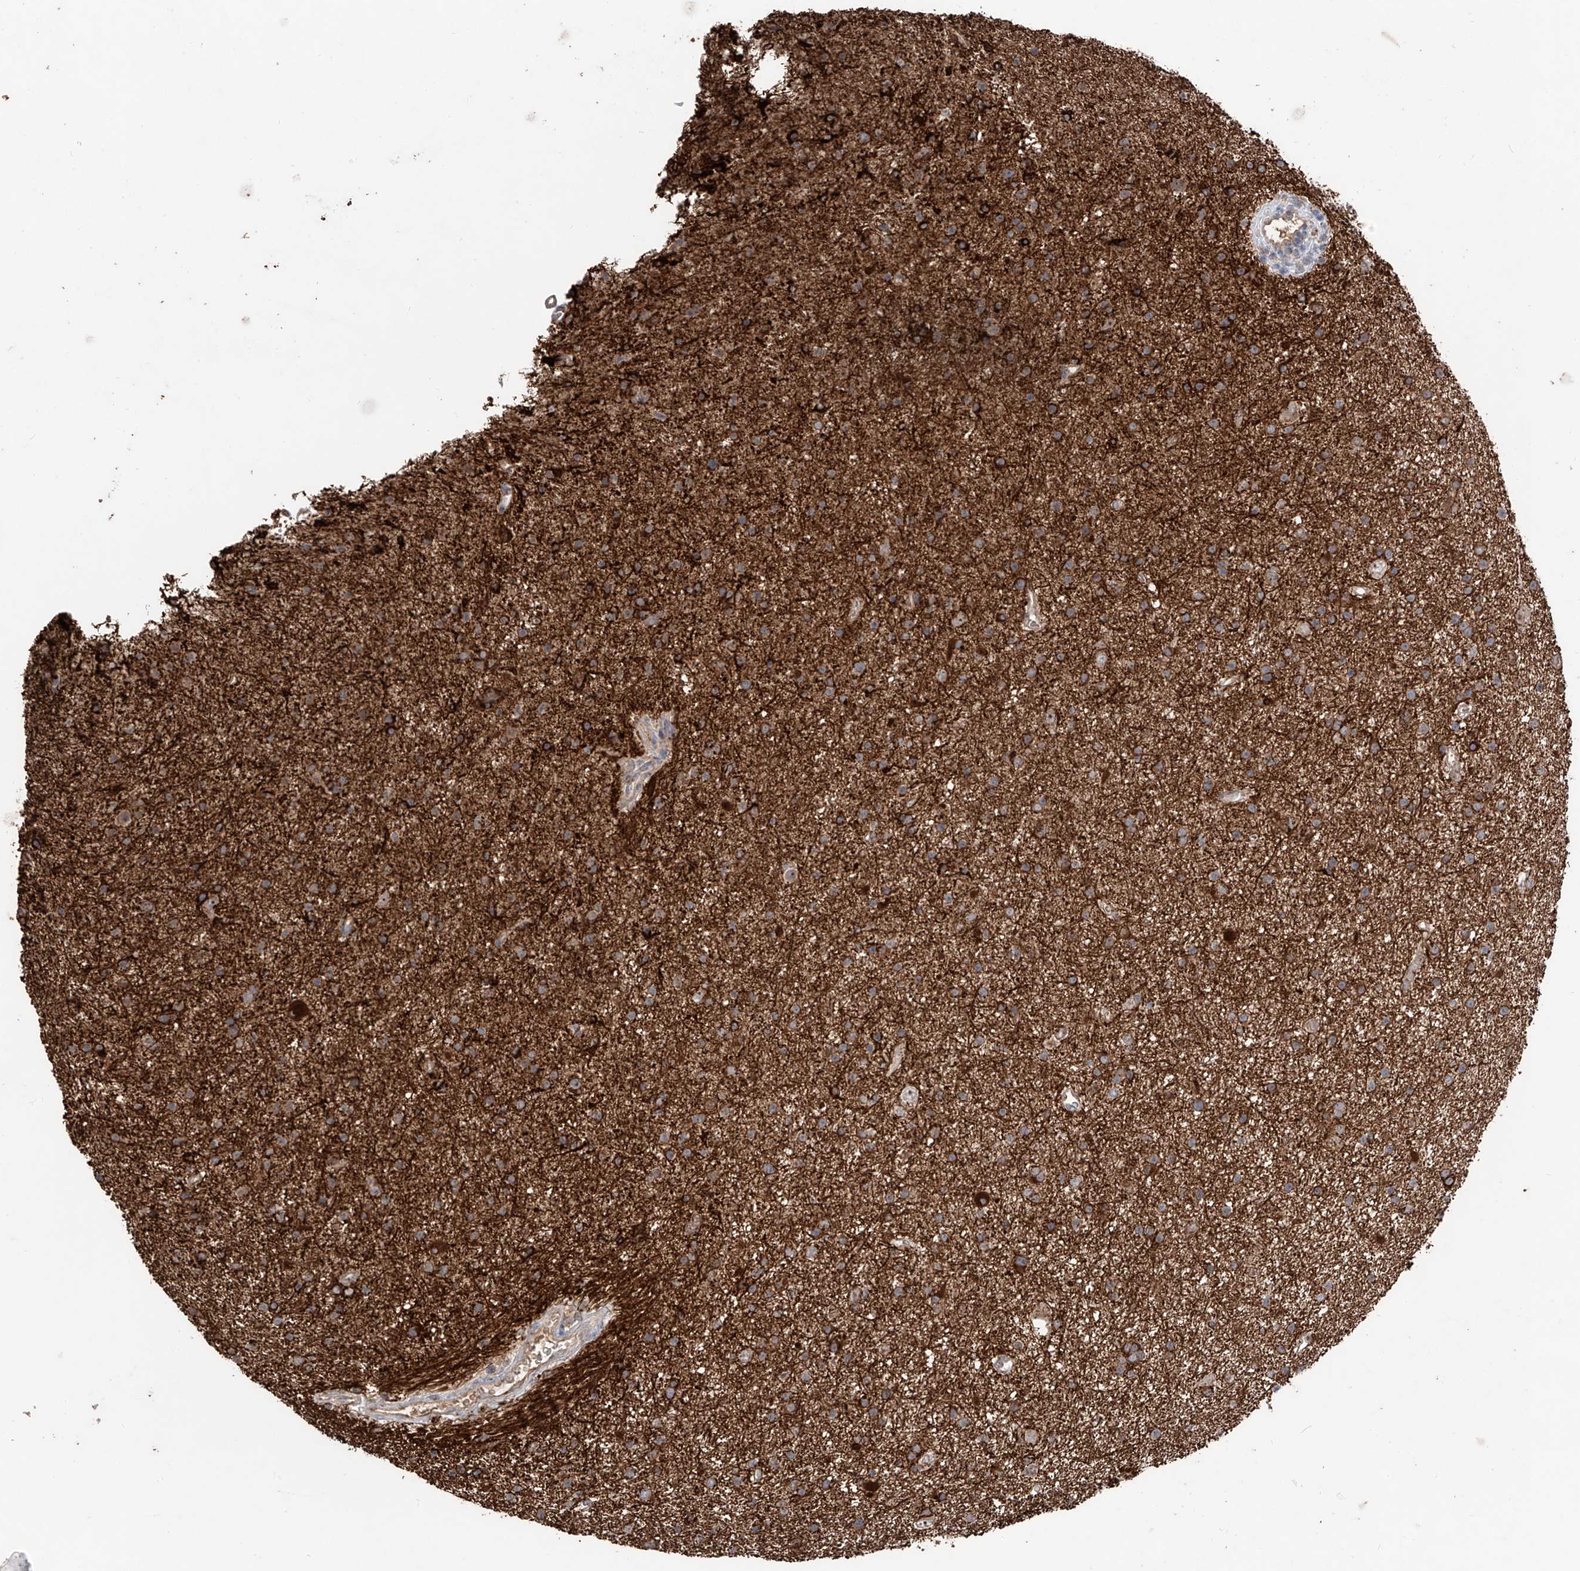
{"staining": {"intensity": "moderate", "quantity": ">75%", "location": "cytoplasmic/membranous"}, "tissue": "glioma", "cell_type": "Tumor cells", "image_type": "cancer", "snomed": [{"axis": "morphology", "description": "Glioma, malignant, Low grade"}, {"axis": "topography", "description": "Cerebral cortex"}], "caption": "Immunohistochemical staining of human malignant glioma (low-grade) shows medium levels of moderate cytoplasmic/membranous staining in approximately >75% of tumor cells. Immunohistochemistry stains the protein of interest in brown and the nuclei are stained blue.", "gene": "EDN1", "patient": {"sex": "female", "age": 39}}